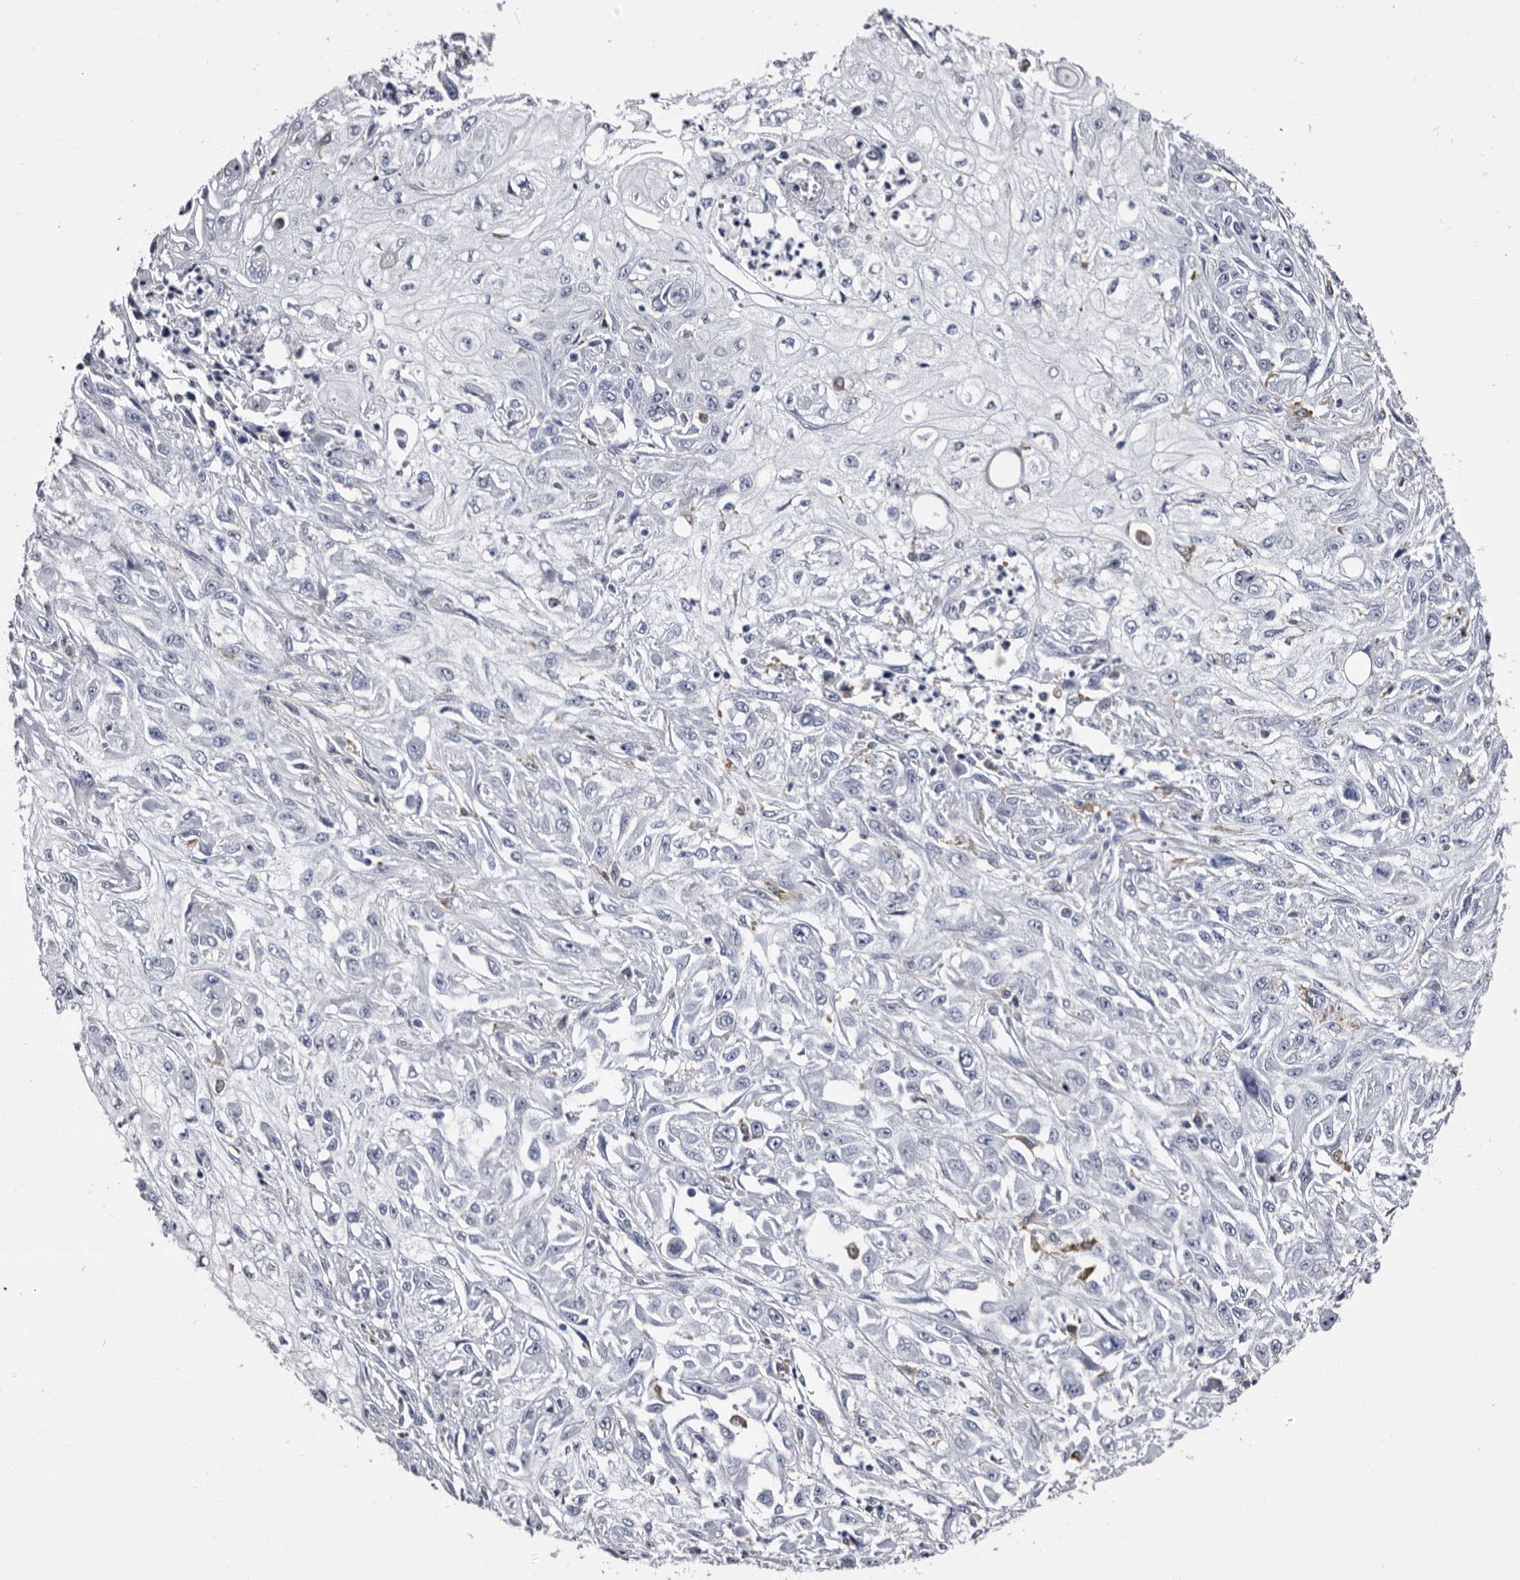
{"staining": {"intensity": "negative", "quantity": "none", "location": "none"}, "tissue": "skin cancer", "cell_type": "Tumor cells", "image_type": "cancer", "snomed": [{"axis": "morphology", "description": "Squamous cell carcinoma, NOS"}, {"axis": "morphology", "description": "Squamous cell carcinoma, metastatic, NOS"}, {"axis": "topography", "description": "Skin"}, {"axis": "topography", "description": "Lymph node"}], "caption": "DAB (3,3'-diaminobenzidine) immunohistochemical staining of human squamous cell carcinoma (skin) reveals no significant positivity in tumor cells. The staining is performed using DAB brown chromogen with nuclei counter-stained in using hematoxylin.", "gene": "EPB41L3", "patient": {"sex": "male", "age": 75}}